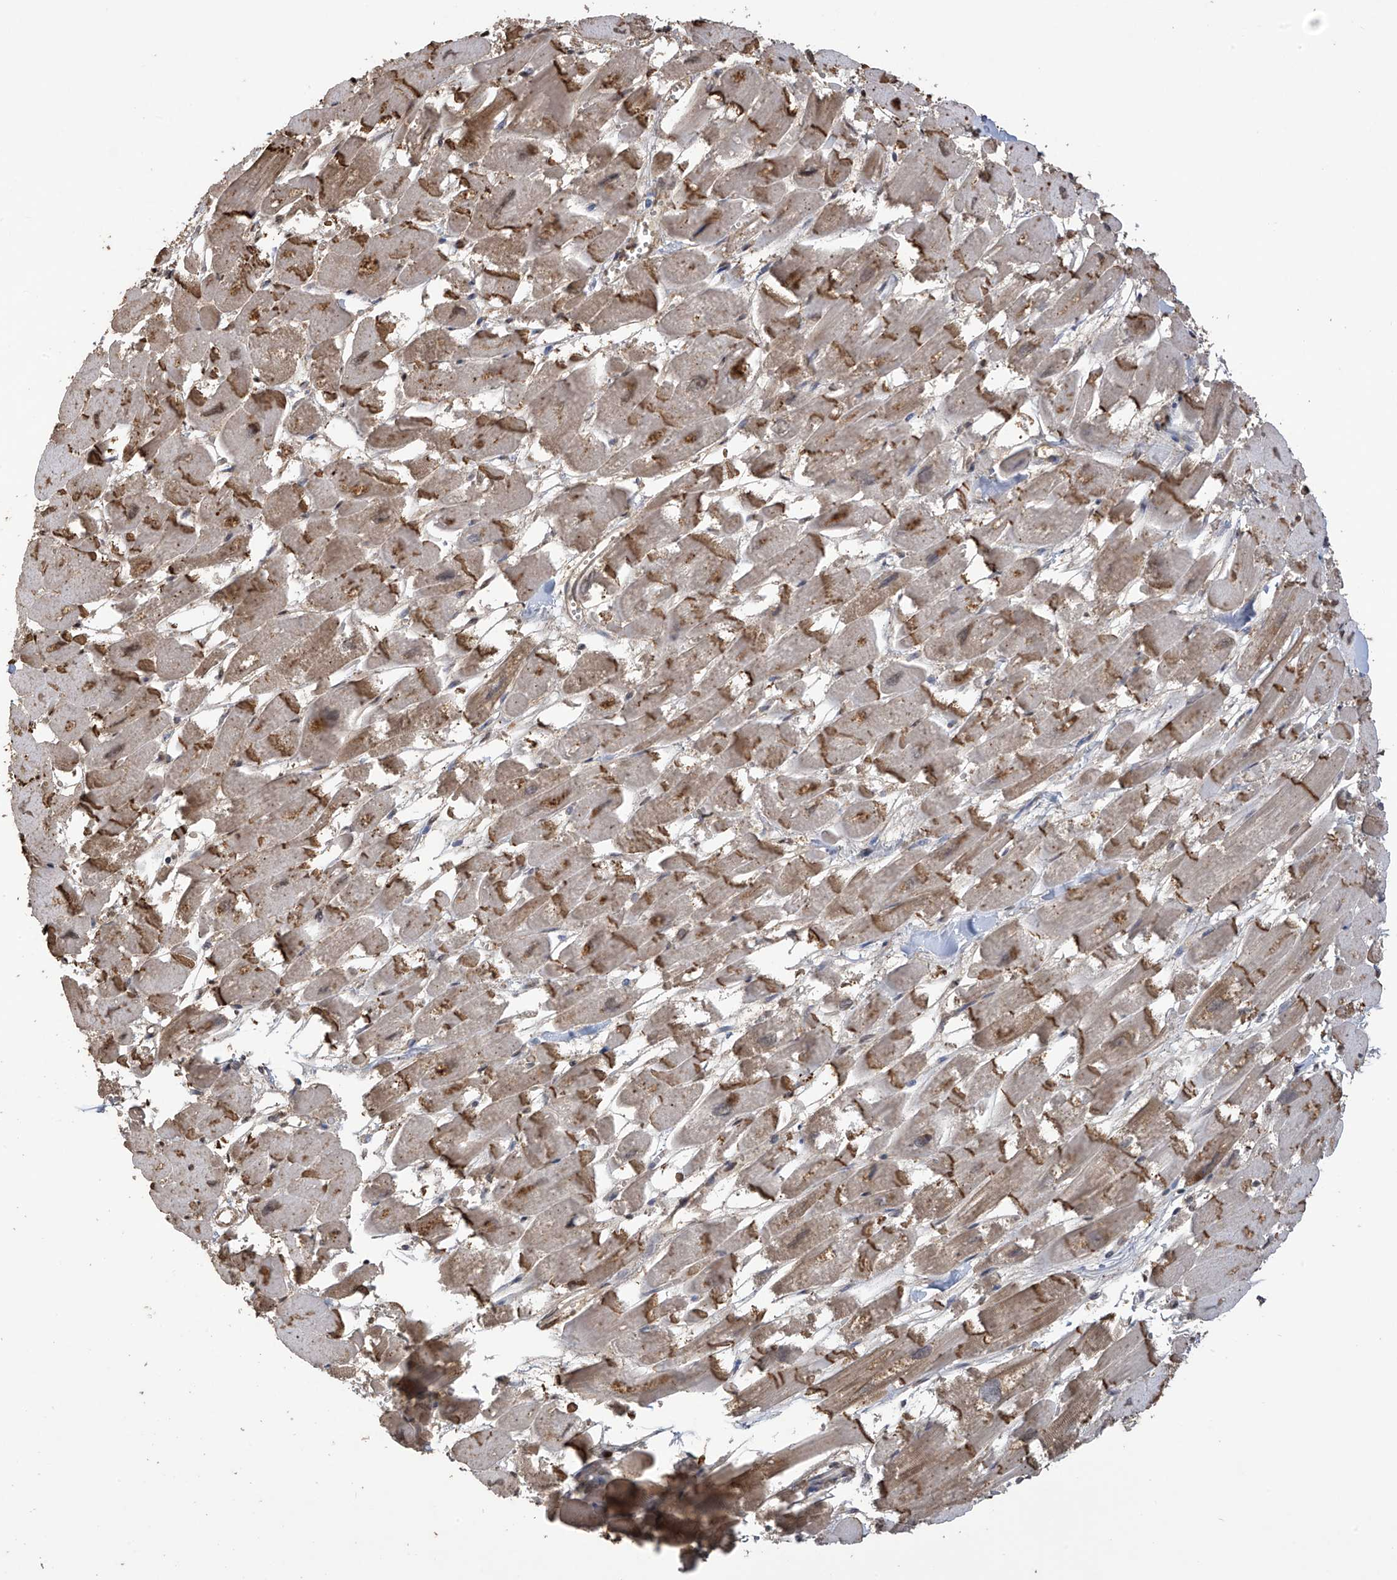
{"staining": {"intensity": "moderate", "quantity": ">75%", "location": "cytoplasmic/membranous"}, "tissue": "heart muscle", "cell_type": "Cardiomyocytes", "image_type": "normal", "snomed": [{"axis": "morphology", "description": "Normal tissue, NOS"}, {"axis": "topography", "description": "Heart"}], "caption": "This micrograph displays immunohistochemistry staining of normal heart muscle, with medium moderate cytoplasmic/membranous positivity in approximately >75% of cardiomyocytes.", "gene": "PNPT1", "patient": {"sex": "male", "age": 54}}